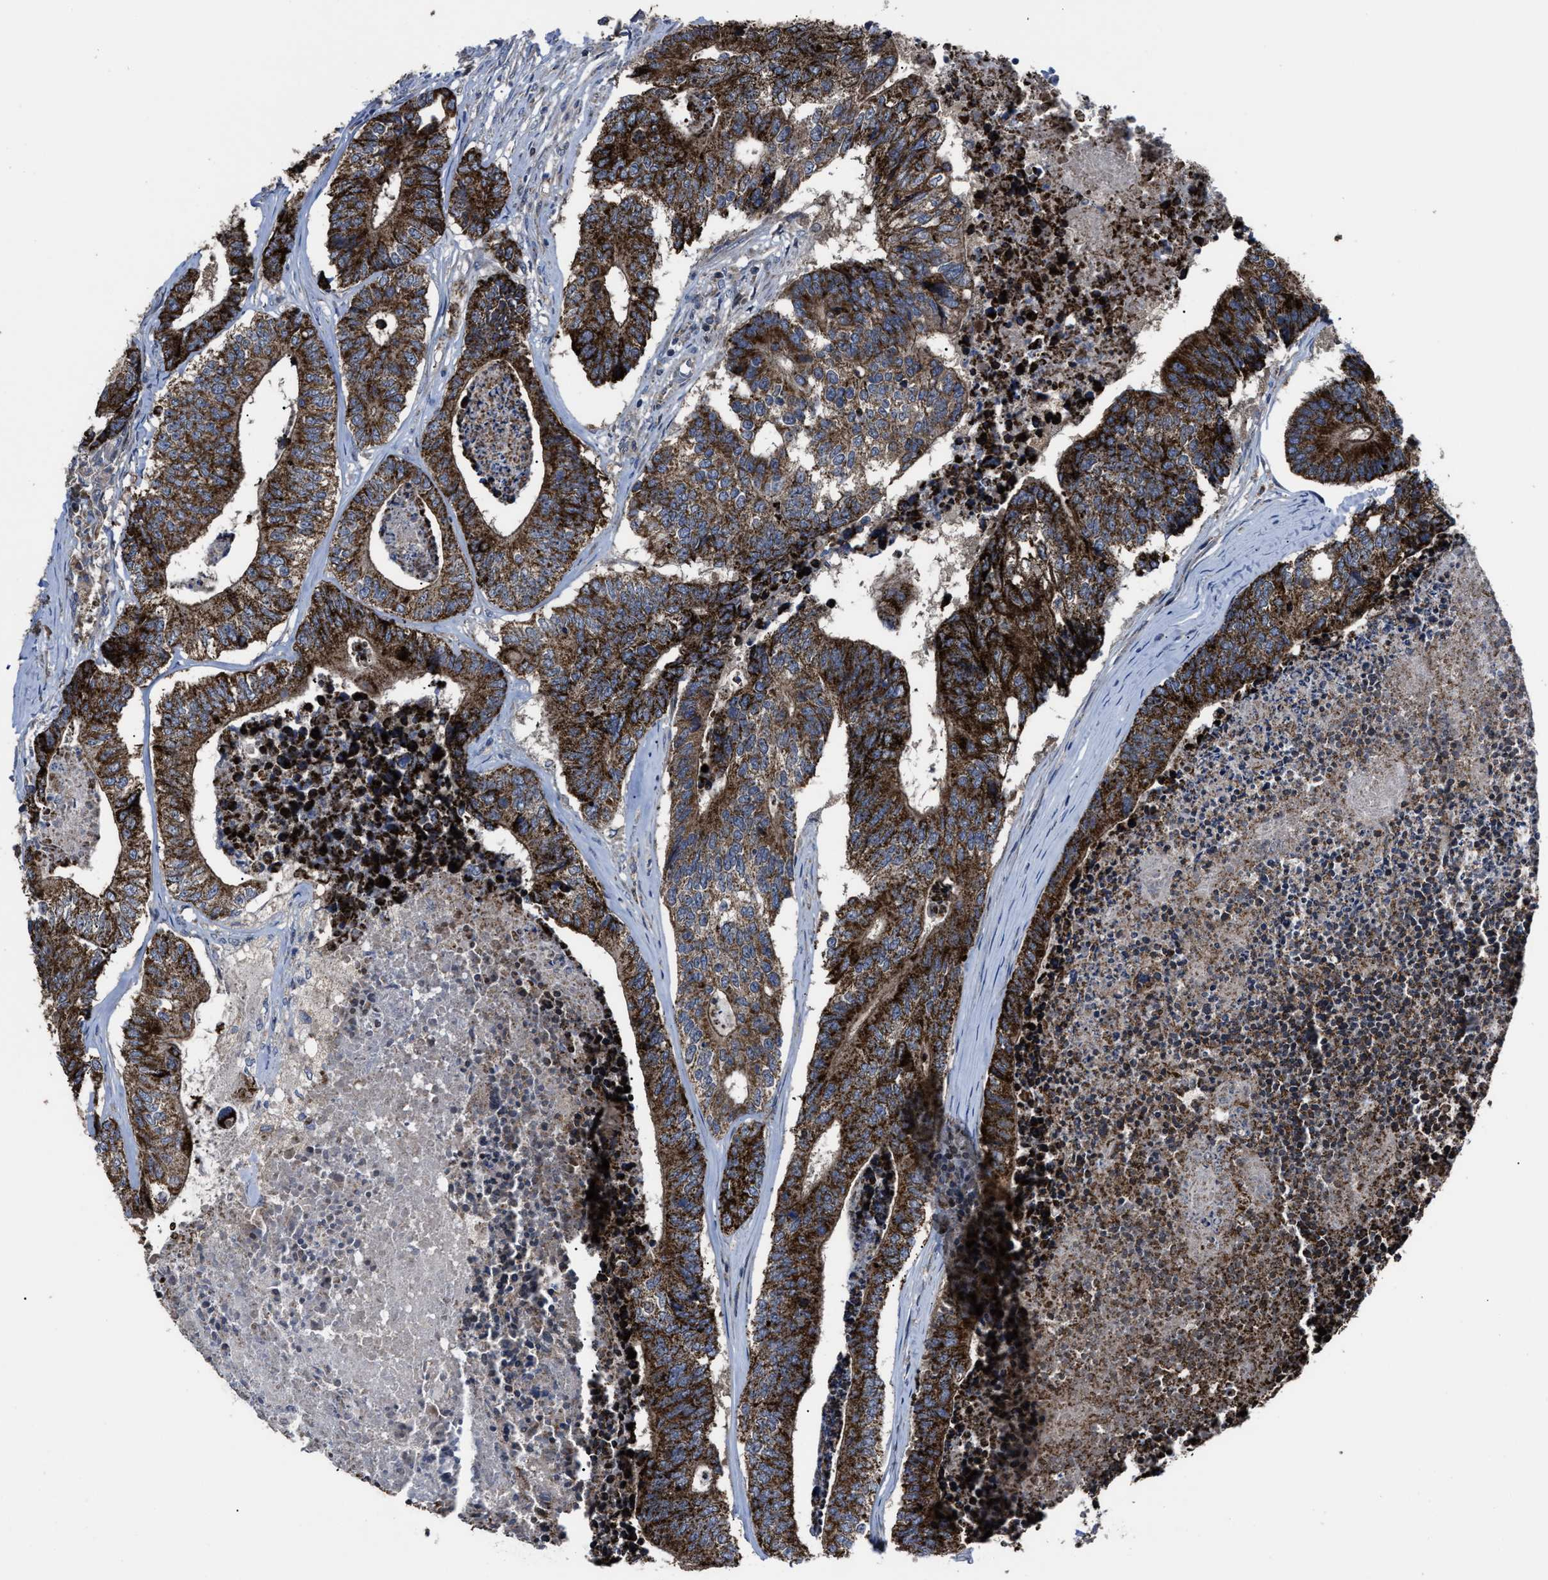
{"staining": {"intensity": "strong", "quantity": ">75%", "location": "cytoplasmic/membranous"}, "tissue": "colorectal cancer", "cell_type": "Tumor cells", "image_type": "cancer", "snomed": [{"axis": "morphology", "description": "Adenocarcinoma, NOS"}, {"axis": "topography", "description": "Colon"}], "caption": "Human adenocarcinoma (colorectal) stained with a brown dye exhibits strong cytoplasmic/membranous positive expression in approximately >75% of tumor cells.", "gene": "PASK", "patient": {"sex": "female", "age": 67}}